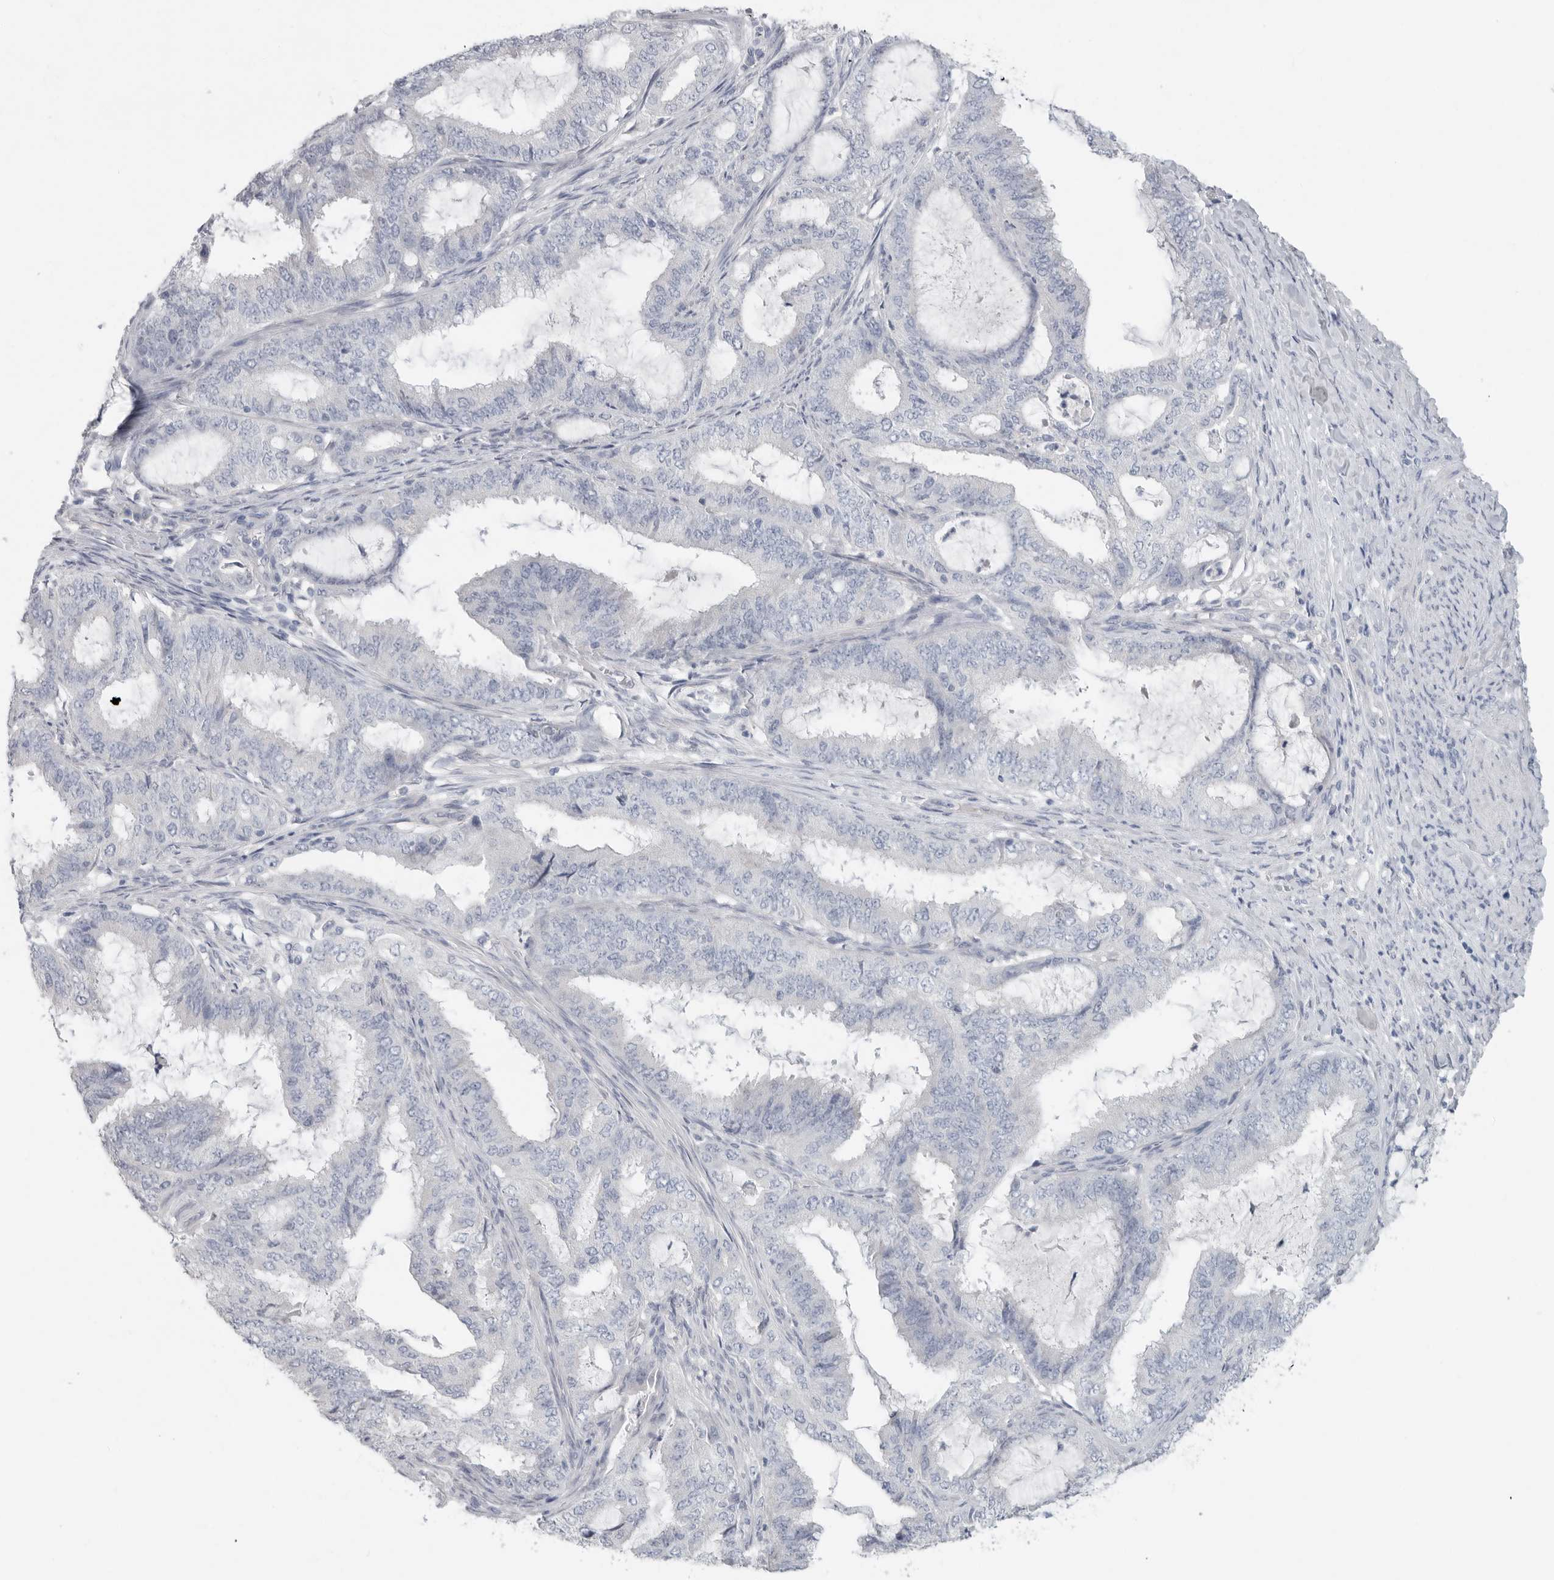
{"staining": {"intensity": "negative", "quantity": "none", "location": "none"}, "tissue": "endometrial cancer", "cell_type": "Tumor cells", "image_type": "cancer", "snomed": [{"axis": "morphology", "description": "Adenocarcinoma, NOS"}, {"axis": "topography", "description": "Endometrium"}], "caption": "This is a image of immunohistochemistry staining of endometrial adenocarcinoma, which shows no positivity in tumor cells.", "gene": "REG4", "patient": {"sex": "female", "age": 51}}